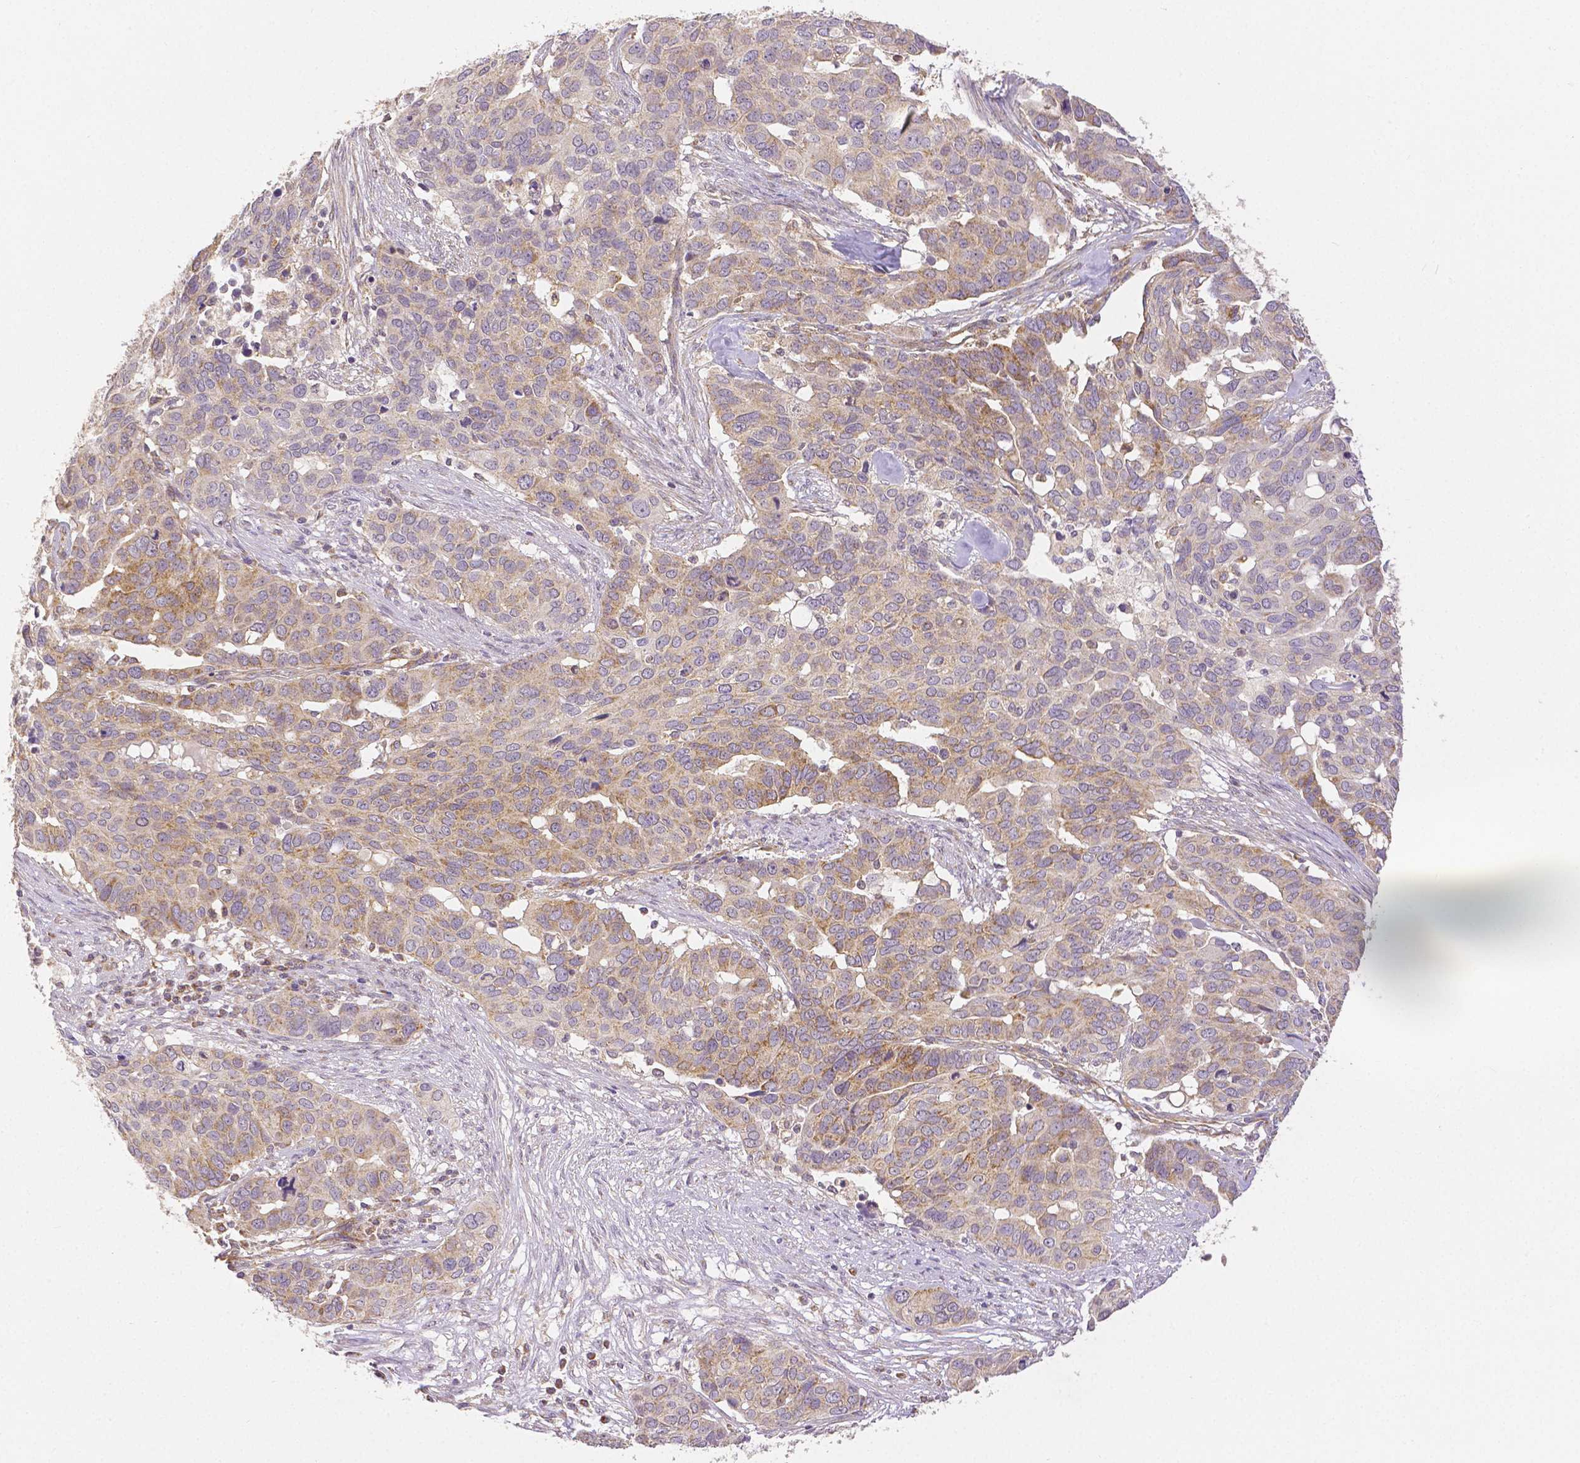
{"staining": {"intensity": "weak", "quantity": "<25%", "location": "cytoplasmic/membranous"}, "tissue": "ovarian cancer", "cell_type": "Tumor cells", "image_type": "cancer", "snomed": [{"axis": "morphology", "description": "Carcinoma, endometroid"}, {"axis": "topography", "description": "Ovary"}], "caption": "Immunohistochemical staining of human ovarian cancer shows no significant staining in tumor cells.", "gene": "RHOT1", "patient": {"sex": "female", "age": 78}}